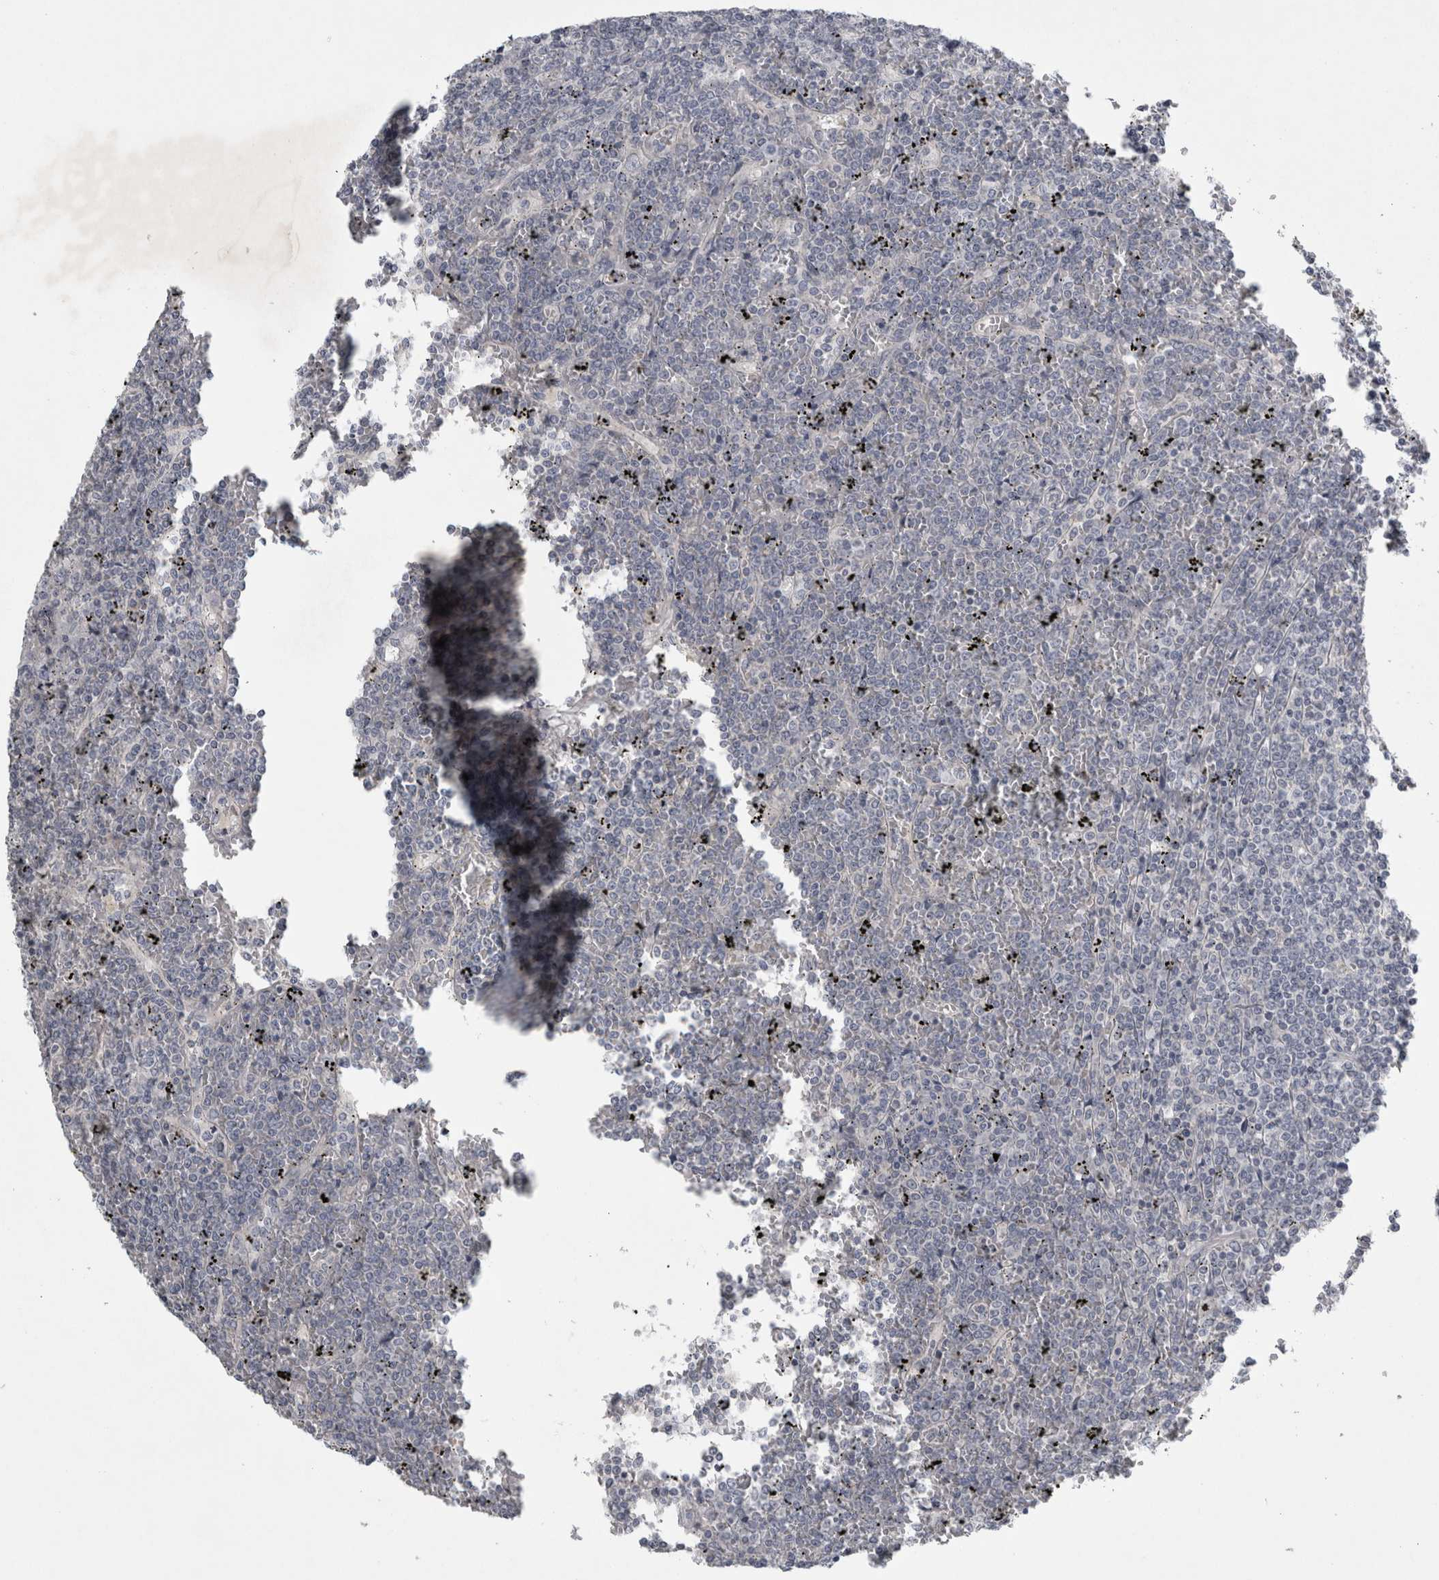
{"staining": {"intensity": "negative", "quantity": "none", "location": "none"}, "tissue": "lymphoma", "cell_type": "Tumor cells", "image_type": "cancer", "snomed": [{"axis": "morphology", "description": "Malignant lymphoma, non-Hodgkin's type, Low grade"}, {"axis": "topography", "description": "Spleen"}], "caption": "High power microscopy photomicrograph of an IHC photomicrograph of low-grade malignant lymphoma, non-Hodgkin's type, revealing no significant positivity in tumor cells. (DAB (3,3'-diaminobenzidine) immunohistochemistry (IHC) visualized using brightfield microscopy, high magnification).", "gene": "ENPP7", "patient": {"sex": "female", "age": 19}}